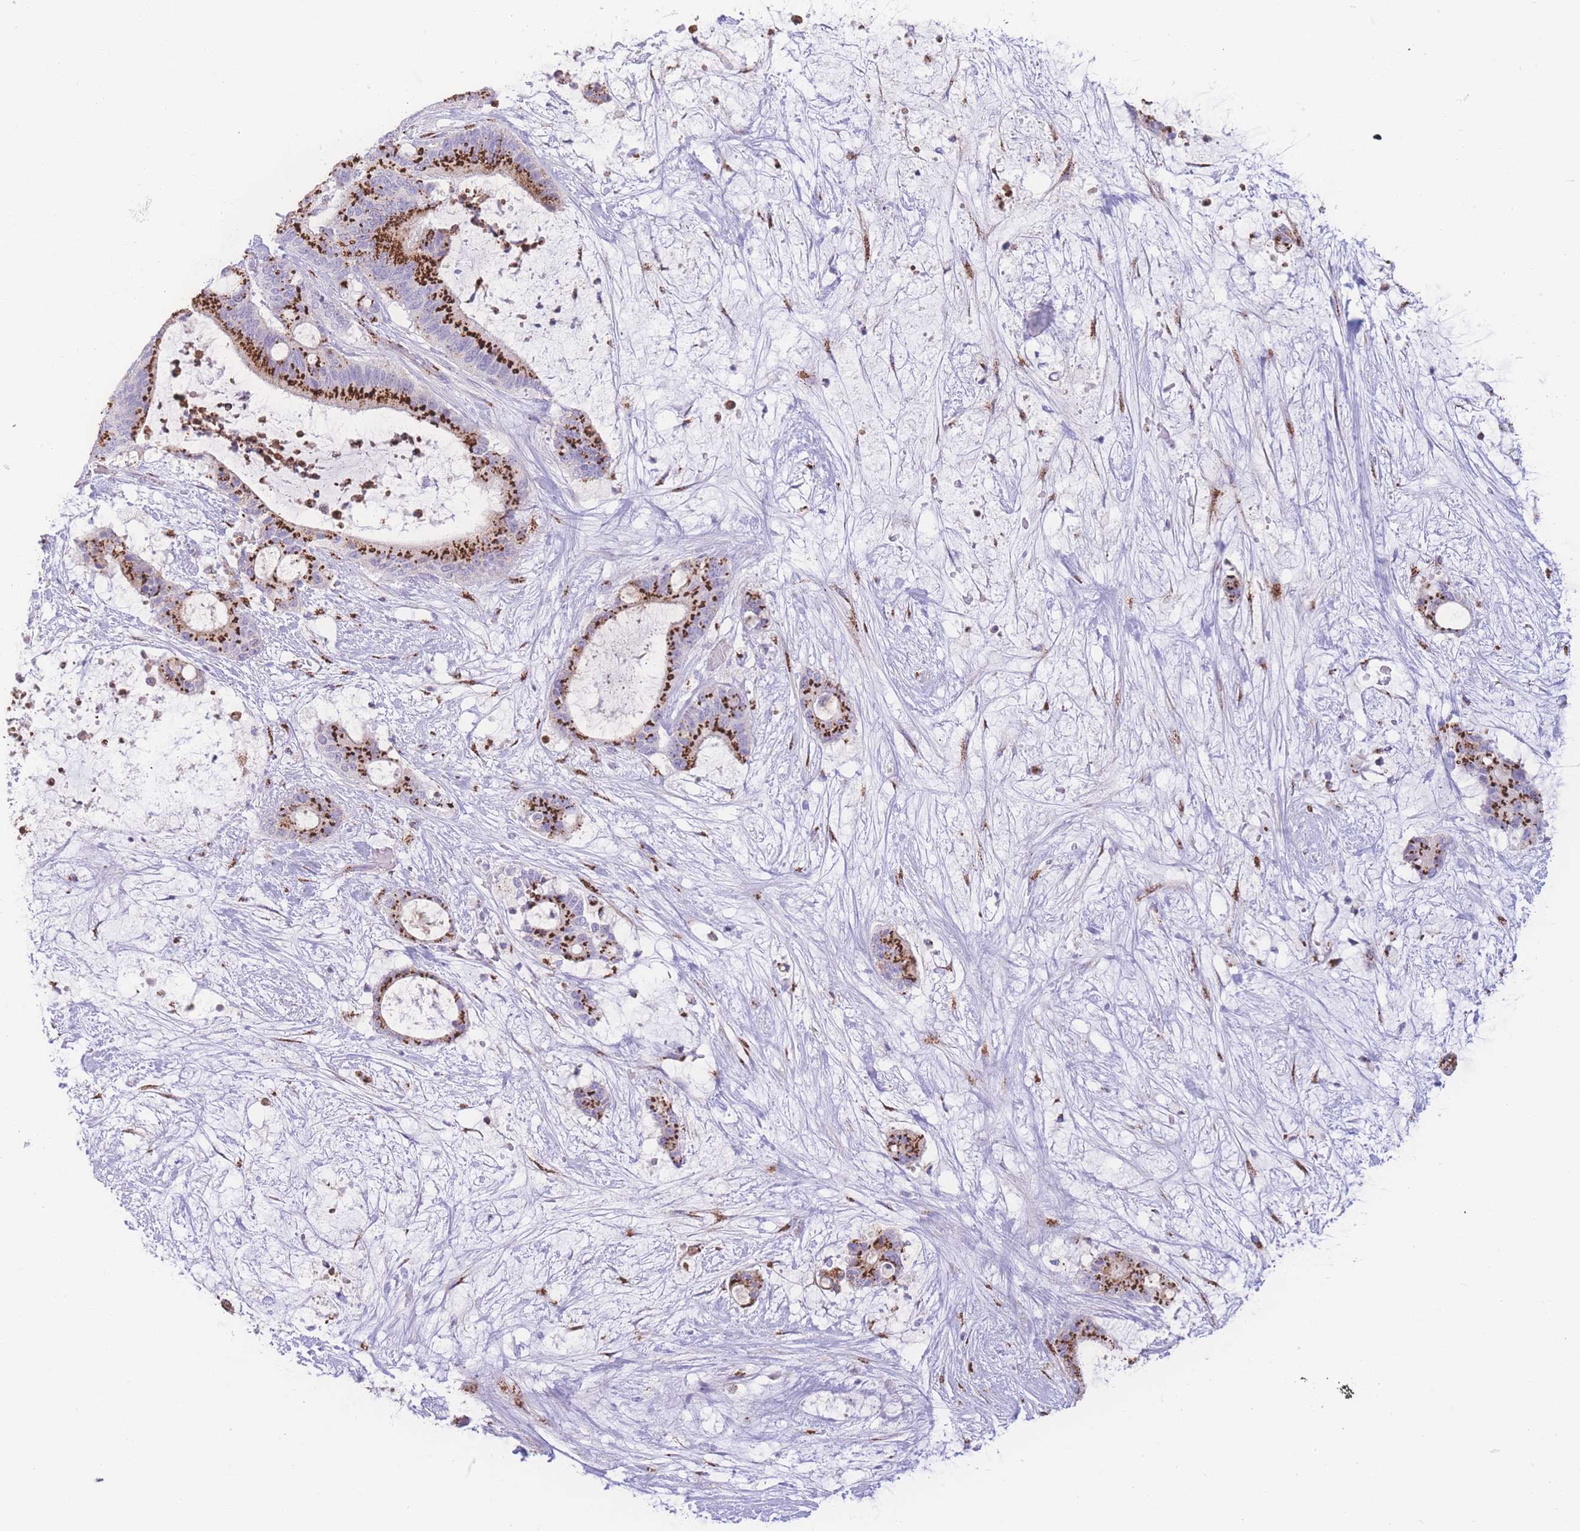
{"staining": {"intensity": "strong", "quantity": ">75%", "location": "cytoplasmic/membranous"}, "tissue": "liver cancer", "cell_type": "Tumor cells", "image_type": "cancer", "snomed": [{"axis": "morphology", "description": "Normal tissue, NOS"}, {"axis": "morphology", "description": "Cholangiocarcinoma"}, {"axis": "topography", "description": "Liver"}, {"axis": "topography", "description": "Peripheral nerve tissue"}], "caption": "Protein expression analysis of human cholangiocarcinoma (liver) reveals strong cytoplasmic/membranous positivity in approximately >75% of tumor cells.", "gene": "GOLM2", "patient": {"sex": "female", "age": 73}}